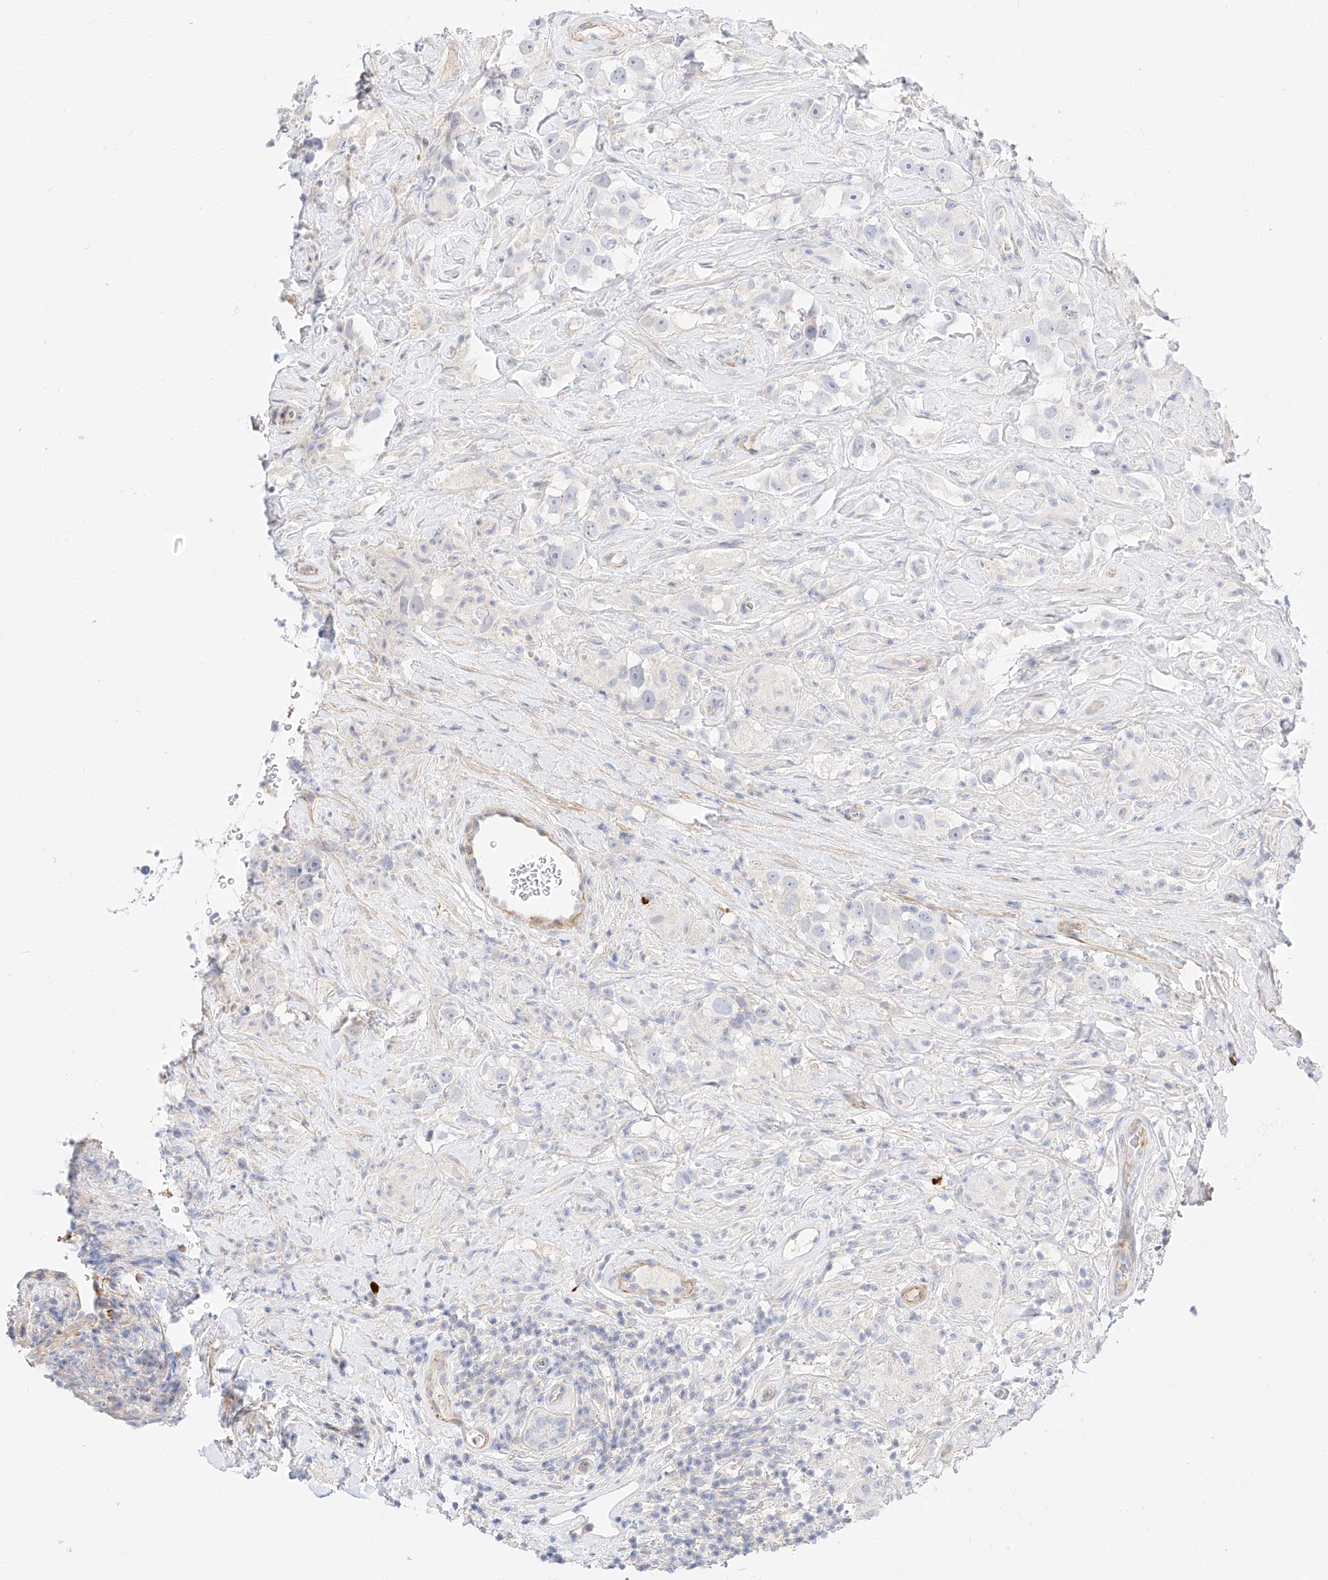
{"staining": {"intensity": "negative", "quantity": "none", "location": "none"}, "tissue": "testis cancer", "cell_type": "Tumor cells", "image_type": "cancer", "snomed": [{"axis": "morphology", "description": "Seminoma, NOS"}, {"axis": "topography", "description": "Testis"}], "caption": "Immunohistochemistry image of testis seminoma stained for a protein (brown), which demonstrates no positivity in tumor cells. (Brightfield microscopy of DAB (3,3'-diaminobenzidine) IHC at high magnification).", "gene": "CDCP2", "patient": {"sex": "male", "age": 49}}